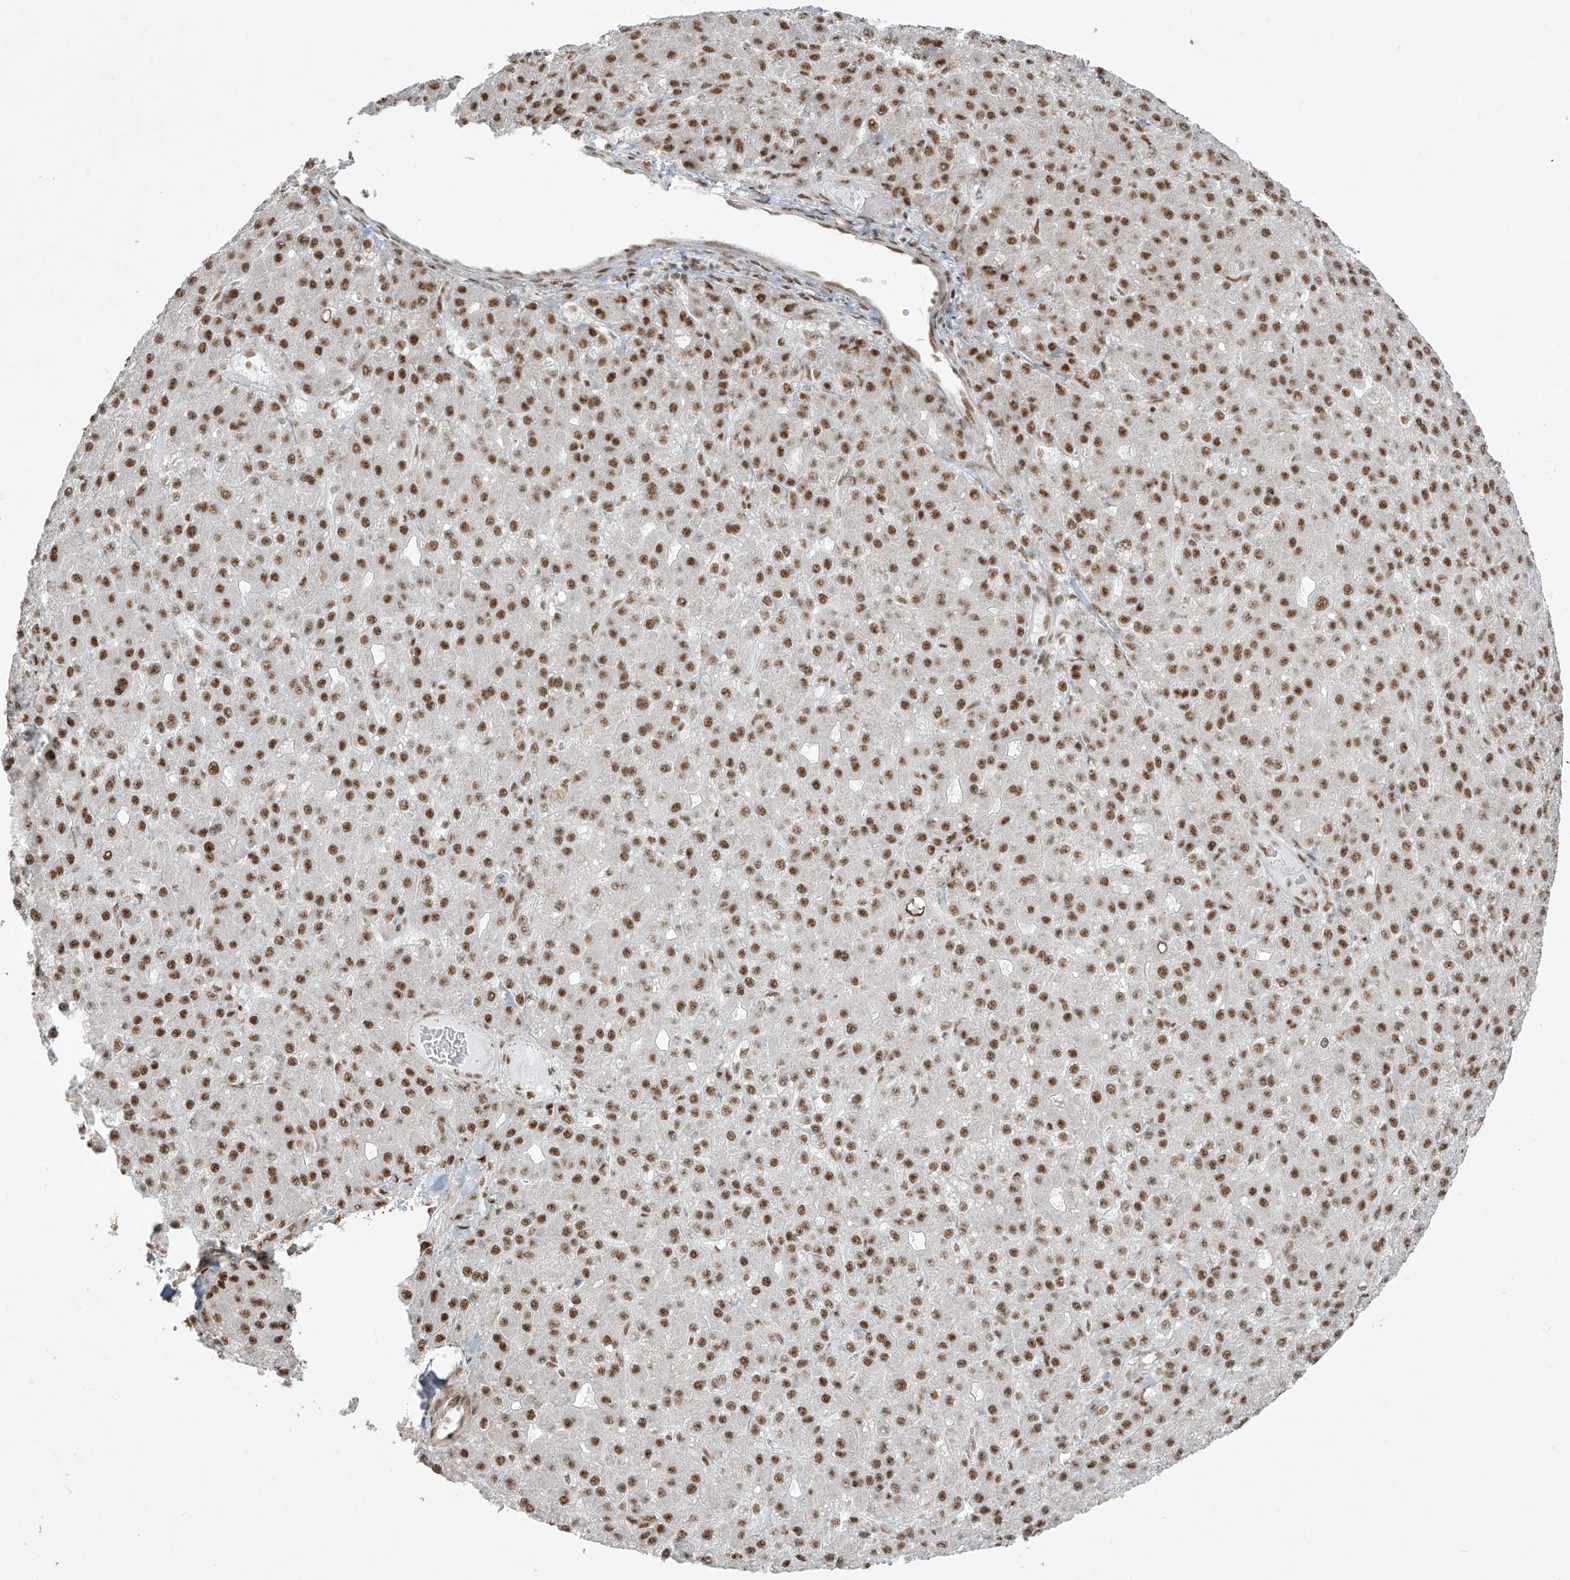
{"staining": {"intensity": "strong", "quantity": ">75%", "location": "nuclear"}, "tissue": "liver cancer", "cell_type": "Tumor cells", "image_type": "cancer", "snomed": [{"axis": "morphology", "description": "Carcinoma, Hepatocellular, NOS"}, {"axis": "topography", "description": "Liver"}], "caption": "High-power microscopy captured an immunohistochemistry (IHC) micrograph of liver cancer (hepatocellular carcinoma), revealing strong nuclear positivity in approximately >75% of tumor cells. (IHC, brightfield microscopy, high magnification).", "gene": "MS4A6A", "patient": {"sex": "male", "age": 67}}